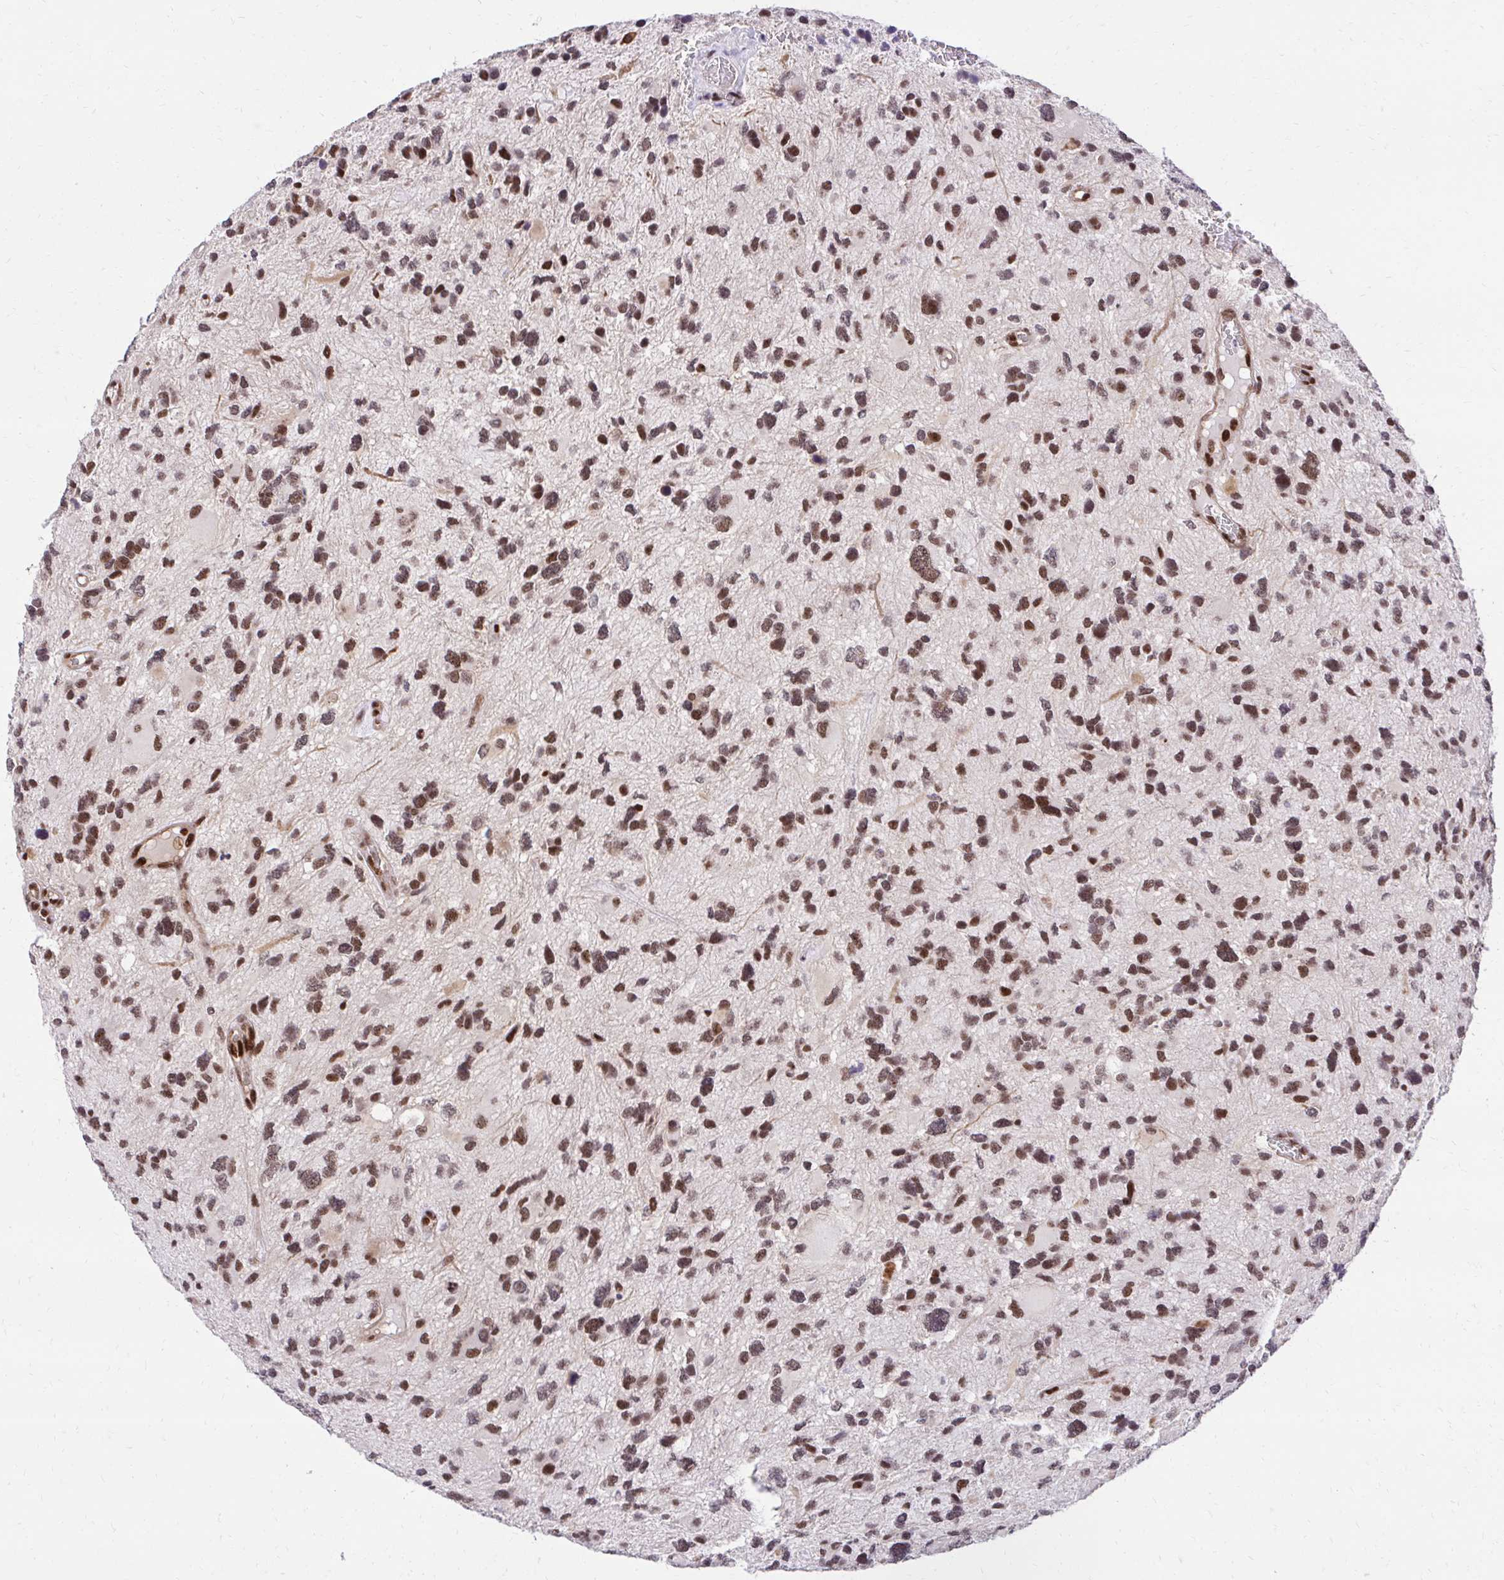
{"staining": {"intensity": "strong", "quantity": ">75%", "location": "nuclear"}, "tissue": "glioma", "cell_type": "Tumor cells", "image_type": "cancer", "snomed": [{"axis": "morphology", "description": "Glioma, malignant, High grade"}, {"axis": "topography", "description": "Brain"}], "caption": "High-magnification brightfield microscopy of malignant glioma (high-grade) stained with DAB (3,3'-diaminobenzidine) (brown) and counterstained with hematoxylin (blue). tumor cells exhibit strong nuclear expression is present in approximately>75% of cells. (brown staining indicates protein expression, while blue staining denotes nuclei).", "gene": "HOXA4", "patient": {"sex": "female", "age": 11}}